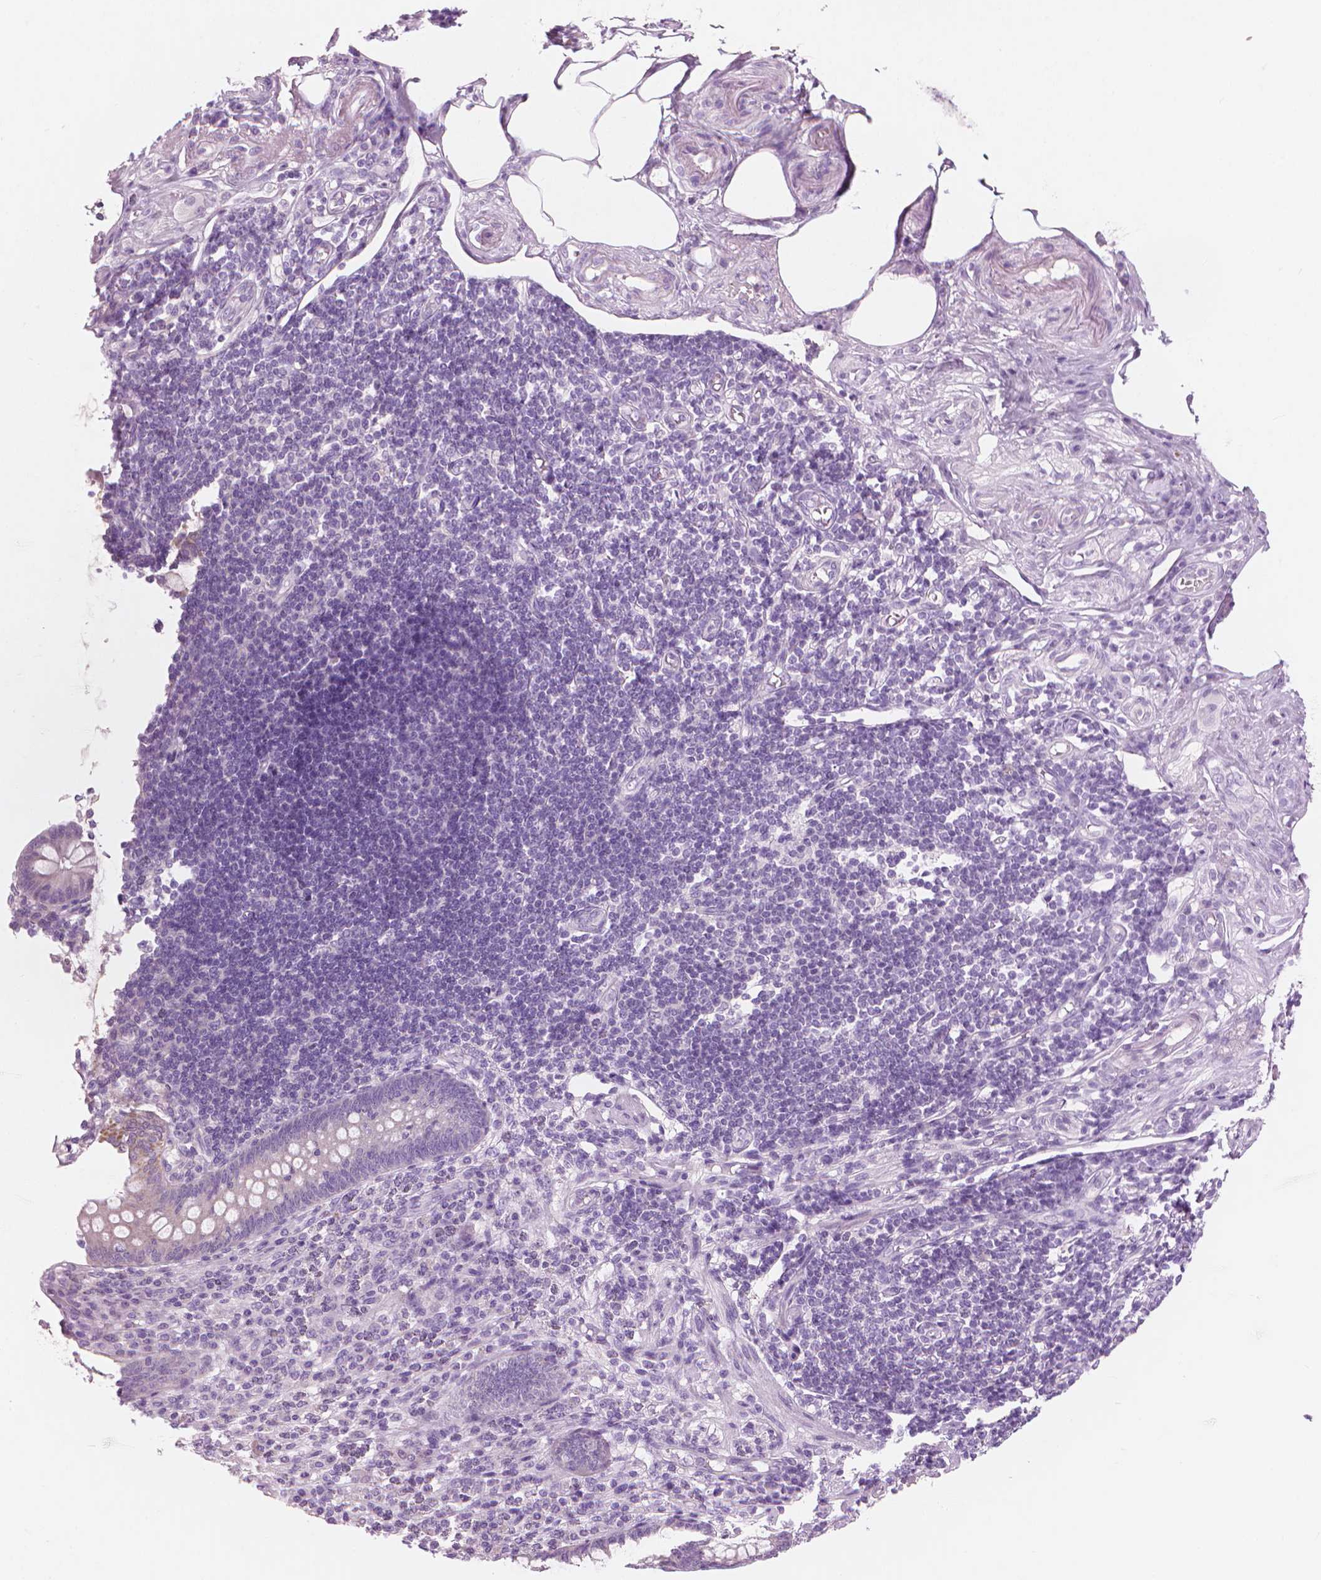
{"staining": {"intensity": "negative", "quantity": "none", "location": "none"}, "tissue": "appendix", "cell_type": "Glandular cells", "image_type": "normal", "snomed": [{"axis": "morphology", "description": "Normal tissue, NOS"}, {"axis": "topography", "description": "Appendix"}], "caption": "Glandular cells are negative for protein expression in unremarkable human appendix. (Stains: DAB immunohistochemistry (IHC) with hematoxylin counter stain, Microscopy: brightfield microscopy at high magnification).", "gene": "CFAP126", "patient": {"sex": "female", "age": 57}}